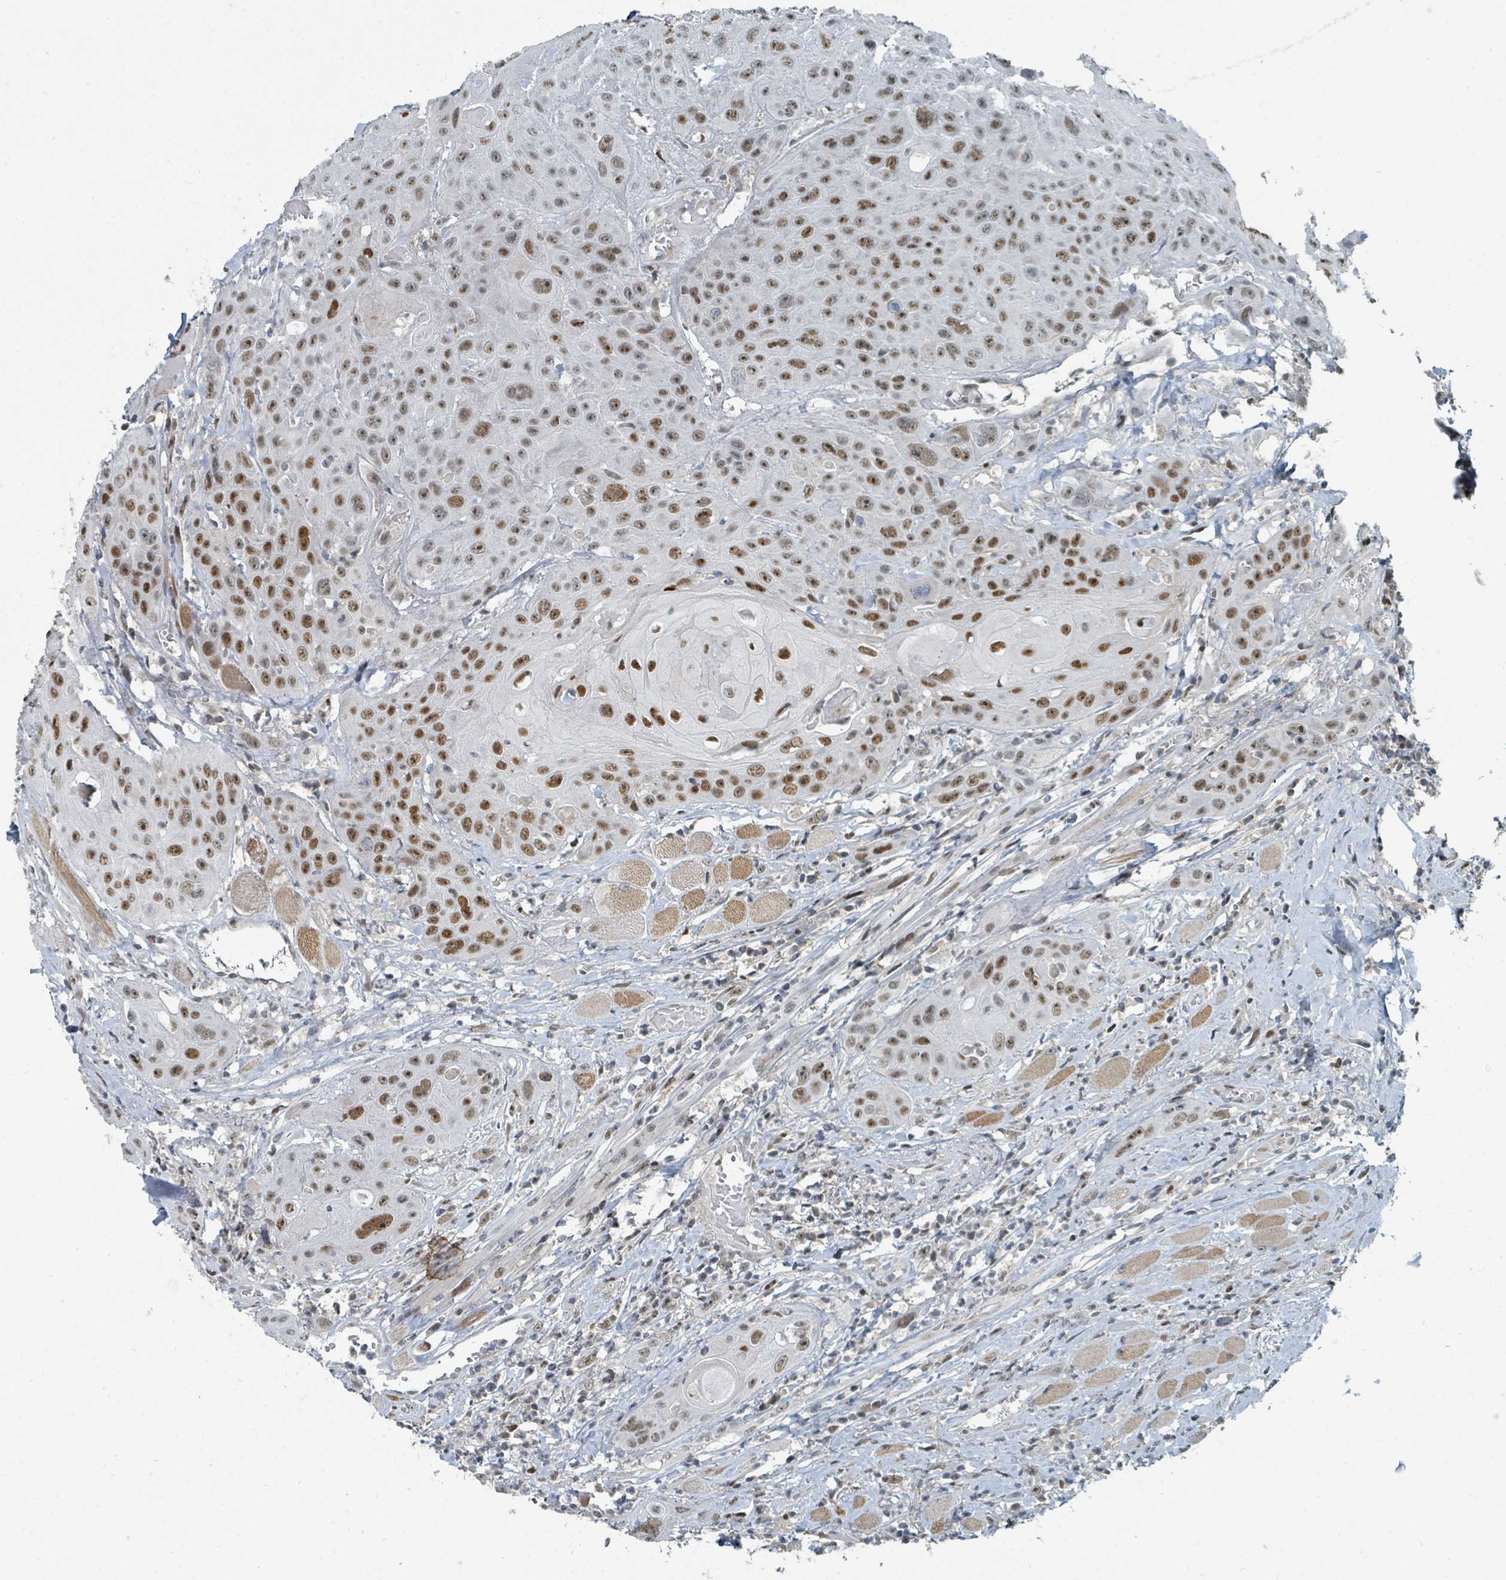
{"staining": {"intensity": "moderate", "quantity": ">75%", "location": "nuclear"}, "tissue": "head and neck cancer", "cell_type": "Tumor cells", "image_type": "cancer", "snomed": [{"axis": "morphology", "description": "Squamous cell carcinoma, NOS"}, {"axis": "topography", "description": "Head-Neck"}], "caption": "A medium amount of moderate nuclear staining is identified in about >75% of tumor cells in head and neck cancer (squamous cell carcinoma) tissue. (Brightfield microscopy of DAB IHC at high magnification).", "gene": "UCK1", "patient": {"sex": "female", "age": 59}}